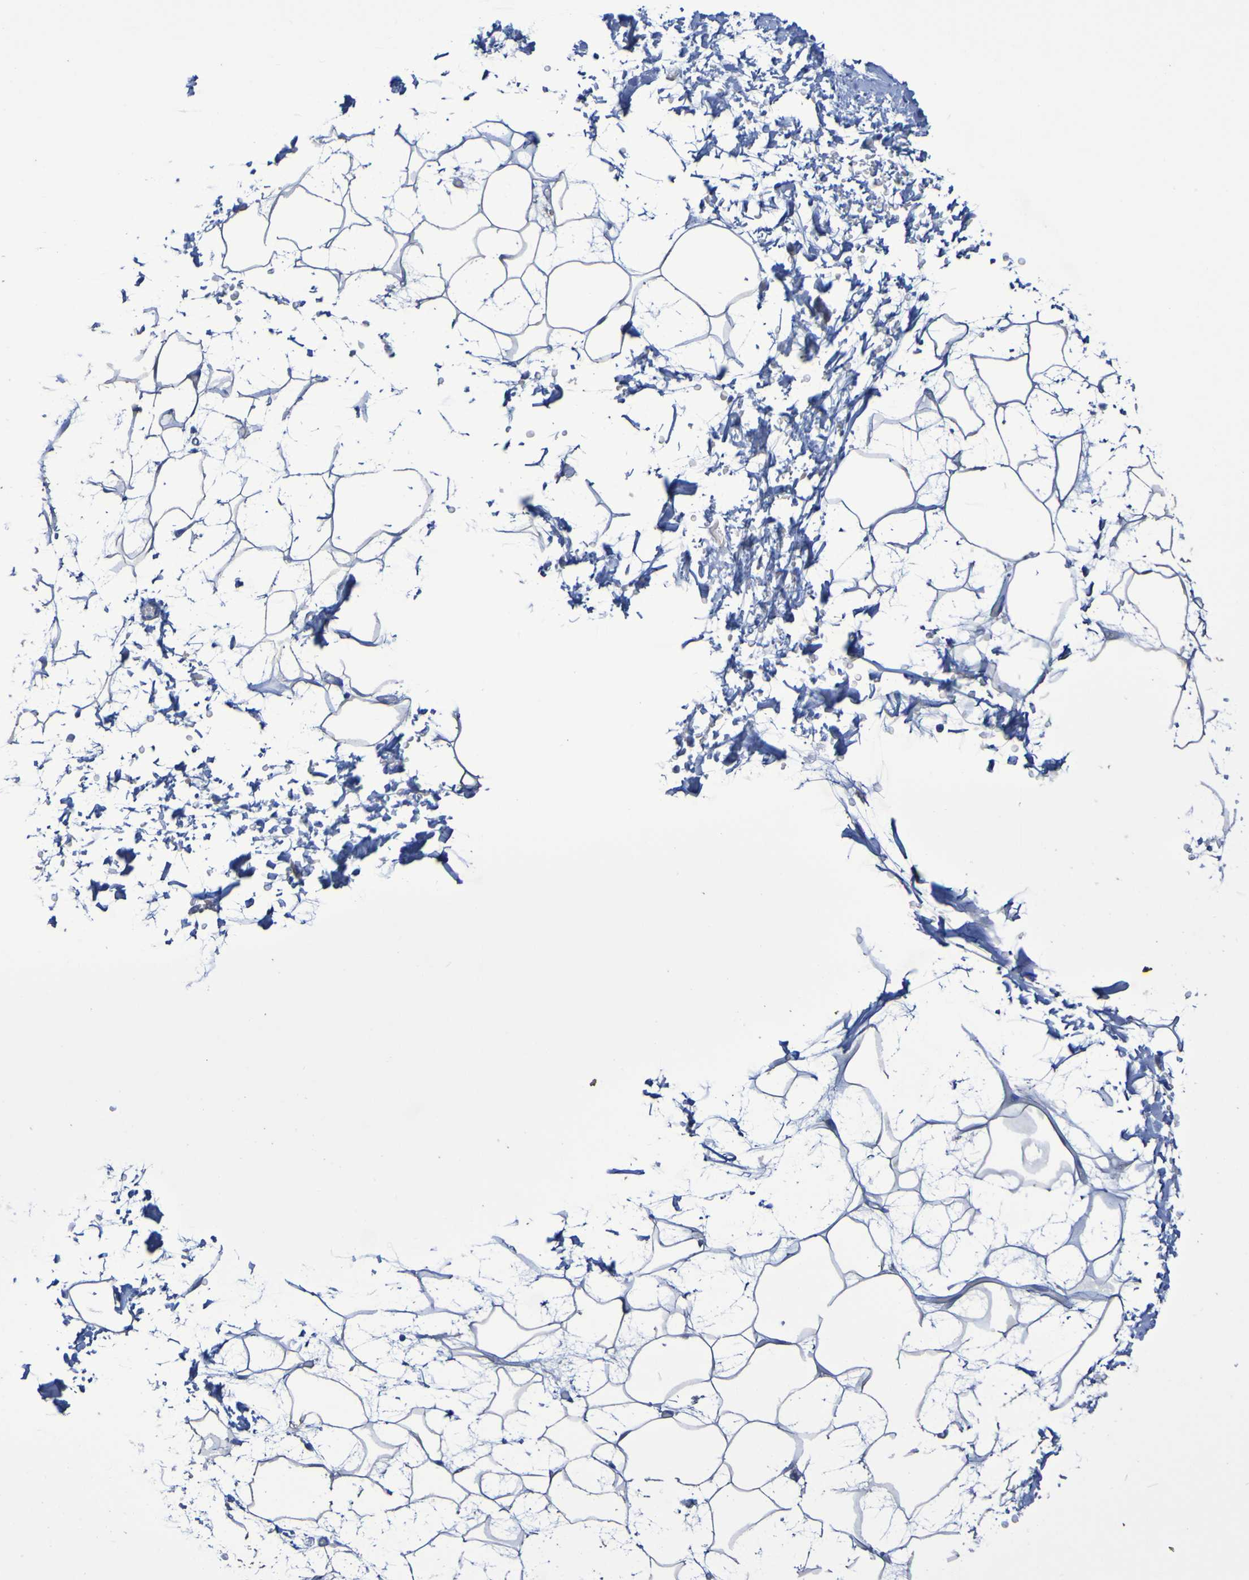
{"staining": {"intensity": "negative", "quantity": "none", "location": "none"}, "tissue": "adipose tissue", "cell_type": "Adipocytes", "image_type": "normal", "snomed": [{"axis": "morphology", "description": "Normal tissue, NOS"}, {"axis": "topography", "description": "Soft tissue"}], "caption": "Adipocytes are negative for protein expression in normal human adipose tissue. (DAB (3,3'-diaminobenzidine) immunohistochemistry with hematoxylin counter stain).", "gene": "SRPRB", "patient": {"sex": "male", "age": 72}}